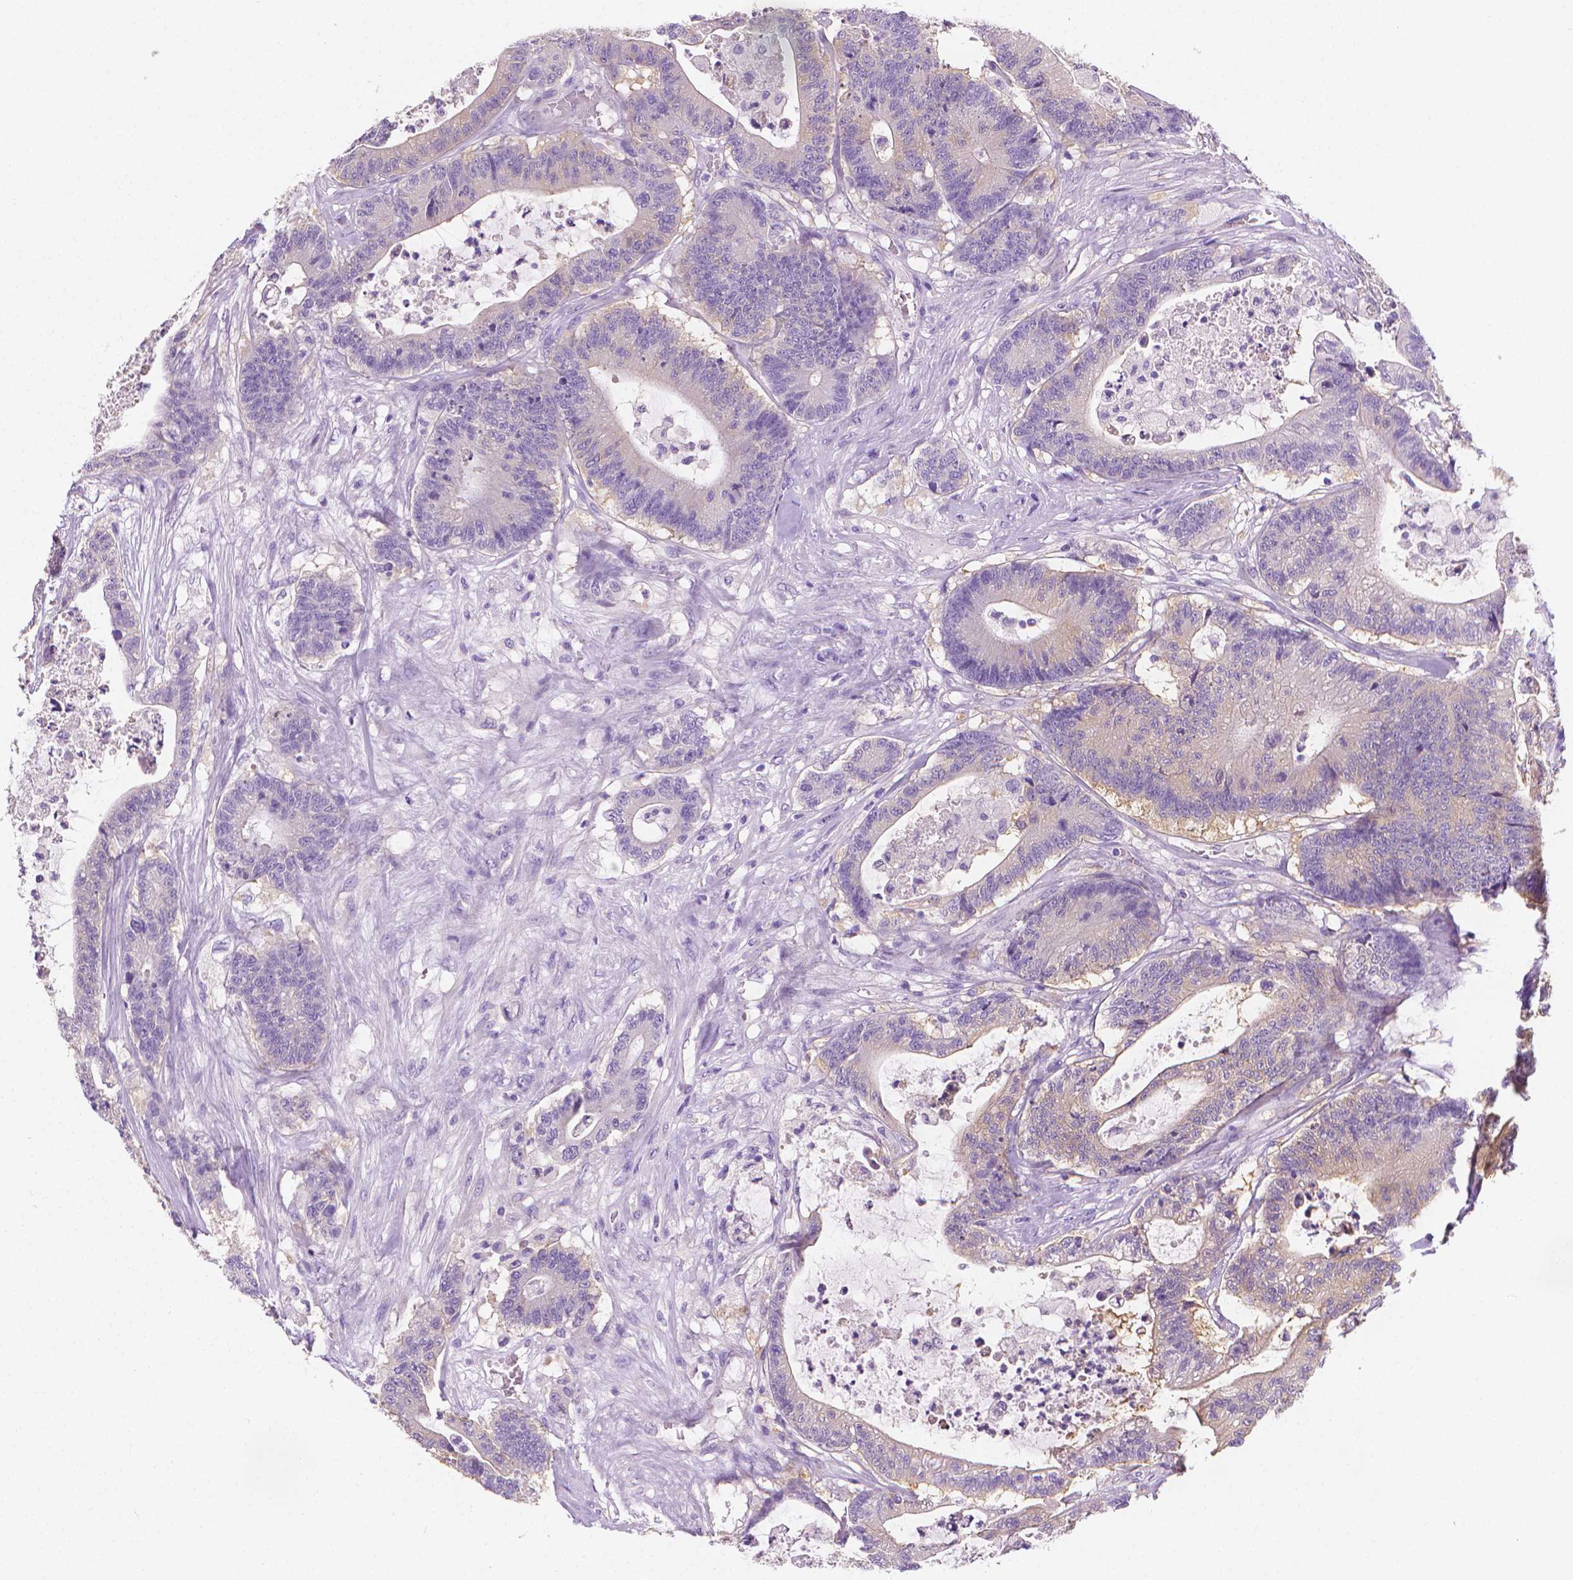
{"staining": {"intensity": "negative", "quantity": "none", "location": "none"}, "tissue": "colorectal cancer", "cell_type": "Tumor cells", "image_type": "cancer", "snomed": [{"axis": "morphology", "description": "Adenocarcinoma, NOS"}, {"axis": "topography", "description": "Colon"}], "caption": "A histopathology image of colorectal cancer stained for a protein shows no brown staining in tumor cells. (Immunohistochemistry (ihc), brightfield microscopy, high magnification).", "gene": "FASN", "patient": {"sex": "female", "age": 84}}